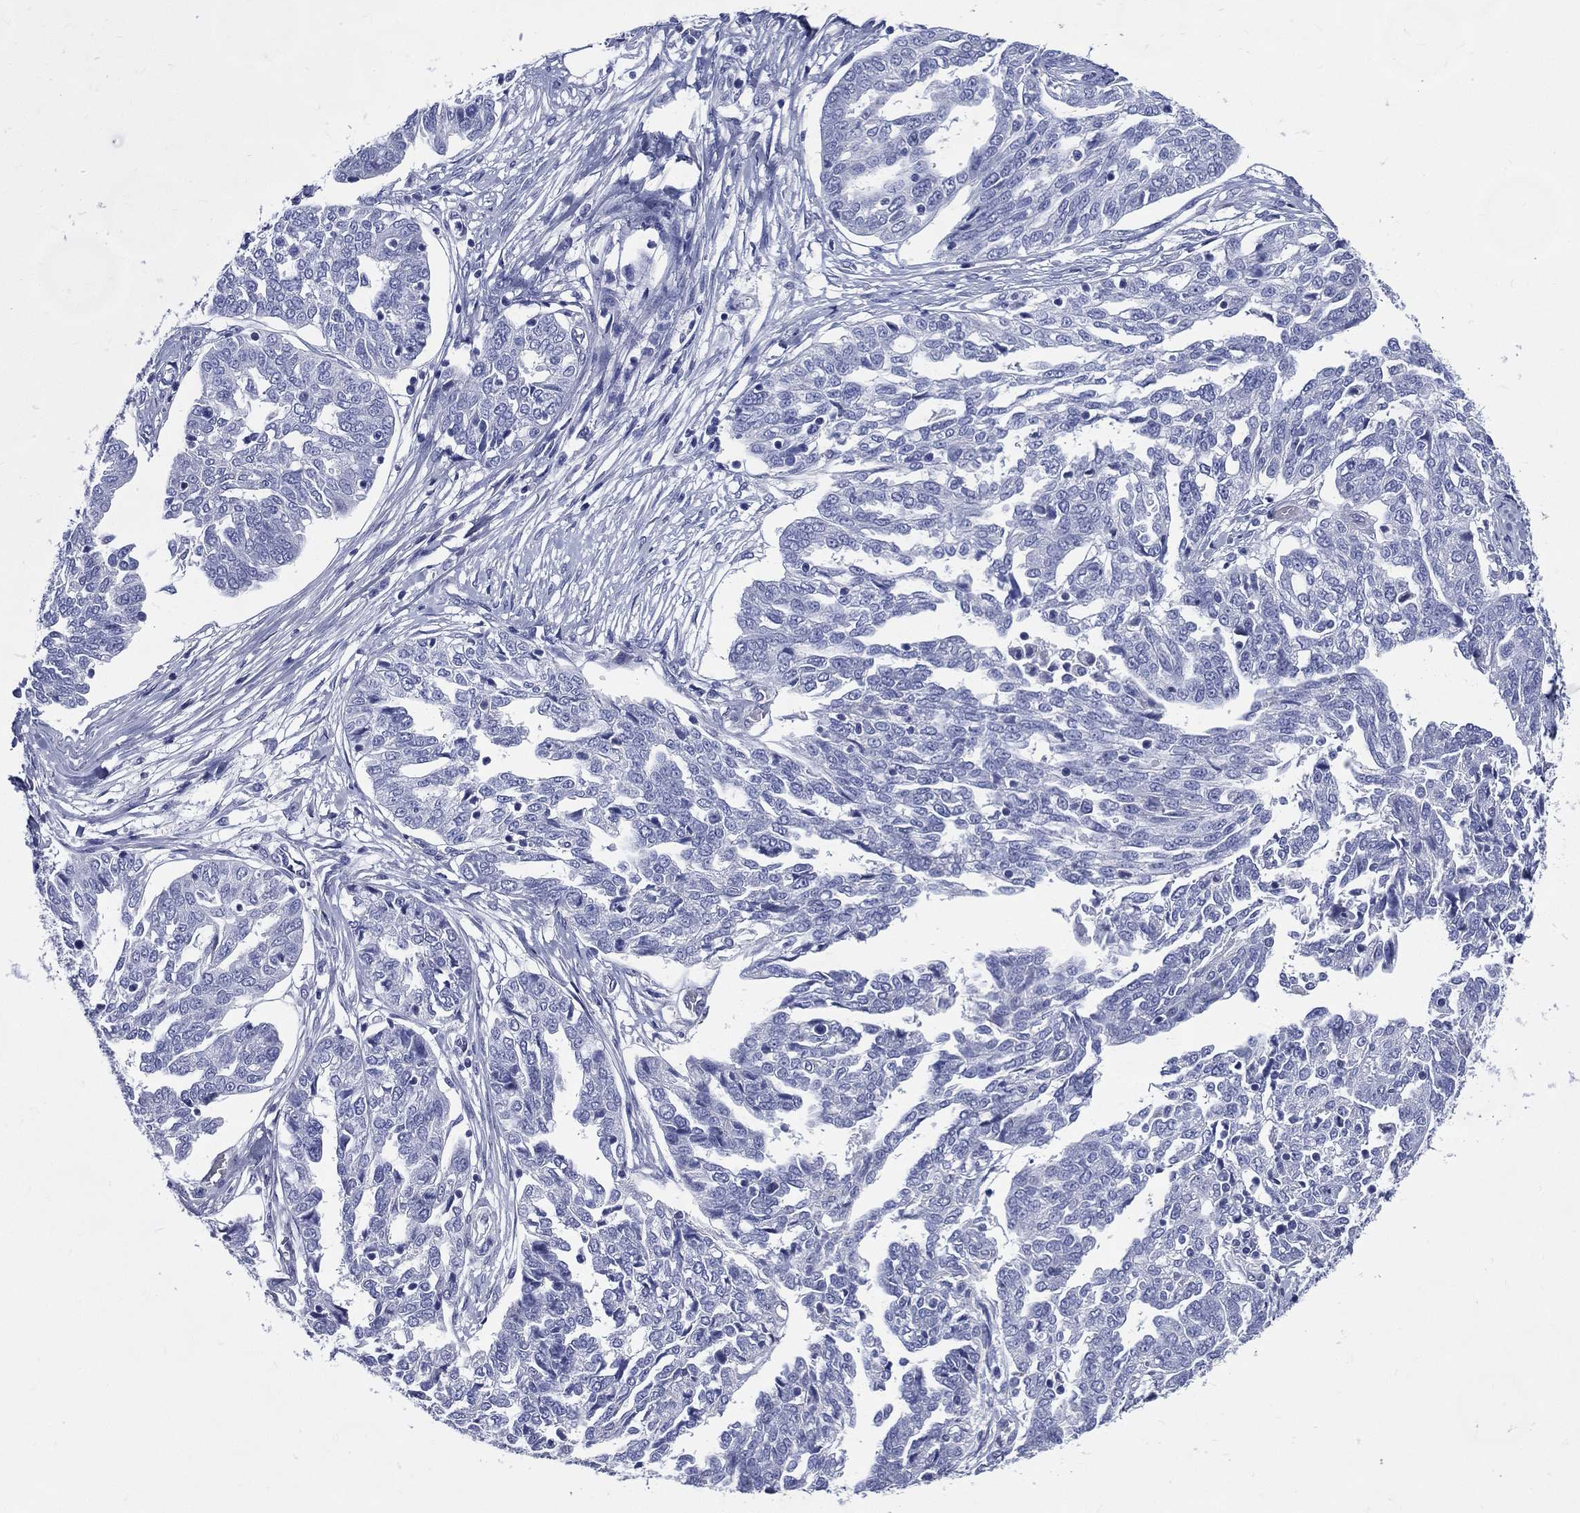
{"staining": {"intensity": "negative", "quantity": "none", "location": "none"}, "tissue": "ovarian cancer", "cell_type": "Tumor cells", "image_type": "cancer", "snomed": [{"axis": "morphology", "description": "Cystadenocarcinoma, serous, NOS"}, {"axis": "topography", "description": "Ovary"}], "caption": "Tumor cells are negative for protein expression in human ovarian cancer. (Stains: DAB immunohistochemistry with hematoxylin counter stain, Microscopy: brightfield microscopy at high magnification).", "gene": "DPYS", "patient": {"sex": "female", "age": 67}}